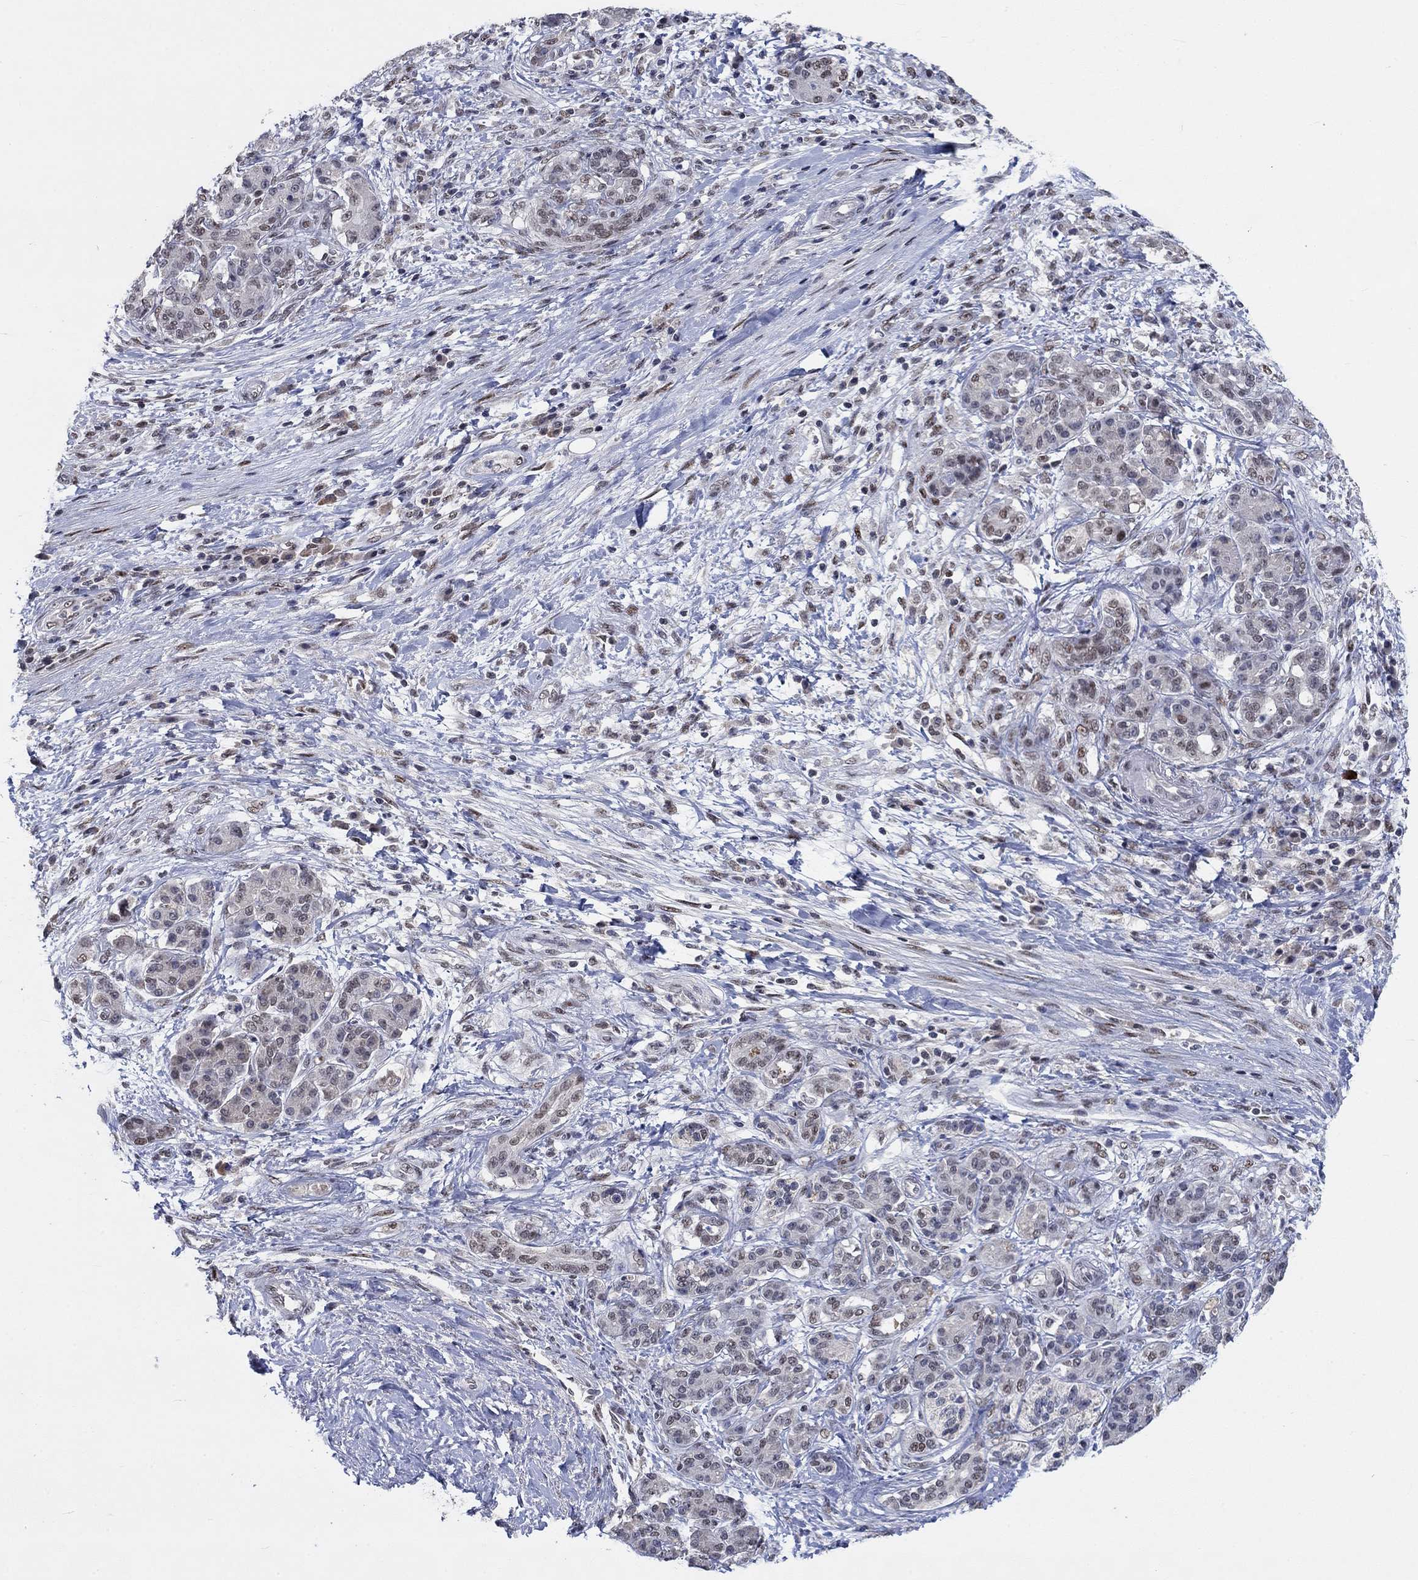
{"staining": {"intensity": "negative", "quantity": "none", "location": "none"}, "tissue": "pancreatic cancer", "cell_type": "Tumor cells", "image_type": "cancer", "snomed": [{"axis": "morphology", "description": "Adenocarcinoma, NOS"}, {"axis": "topography", "description": "Pancreas"}], "caption": "An immunohistochemistry histopathology image of adenocarcinoma (pancreatic) is shown. There is no staining in tumor cells of adenocarcinoma (pancreatic).", "gene": "HTN1", "patient": {"sex": "female", "age": 73}}